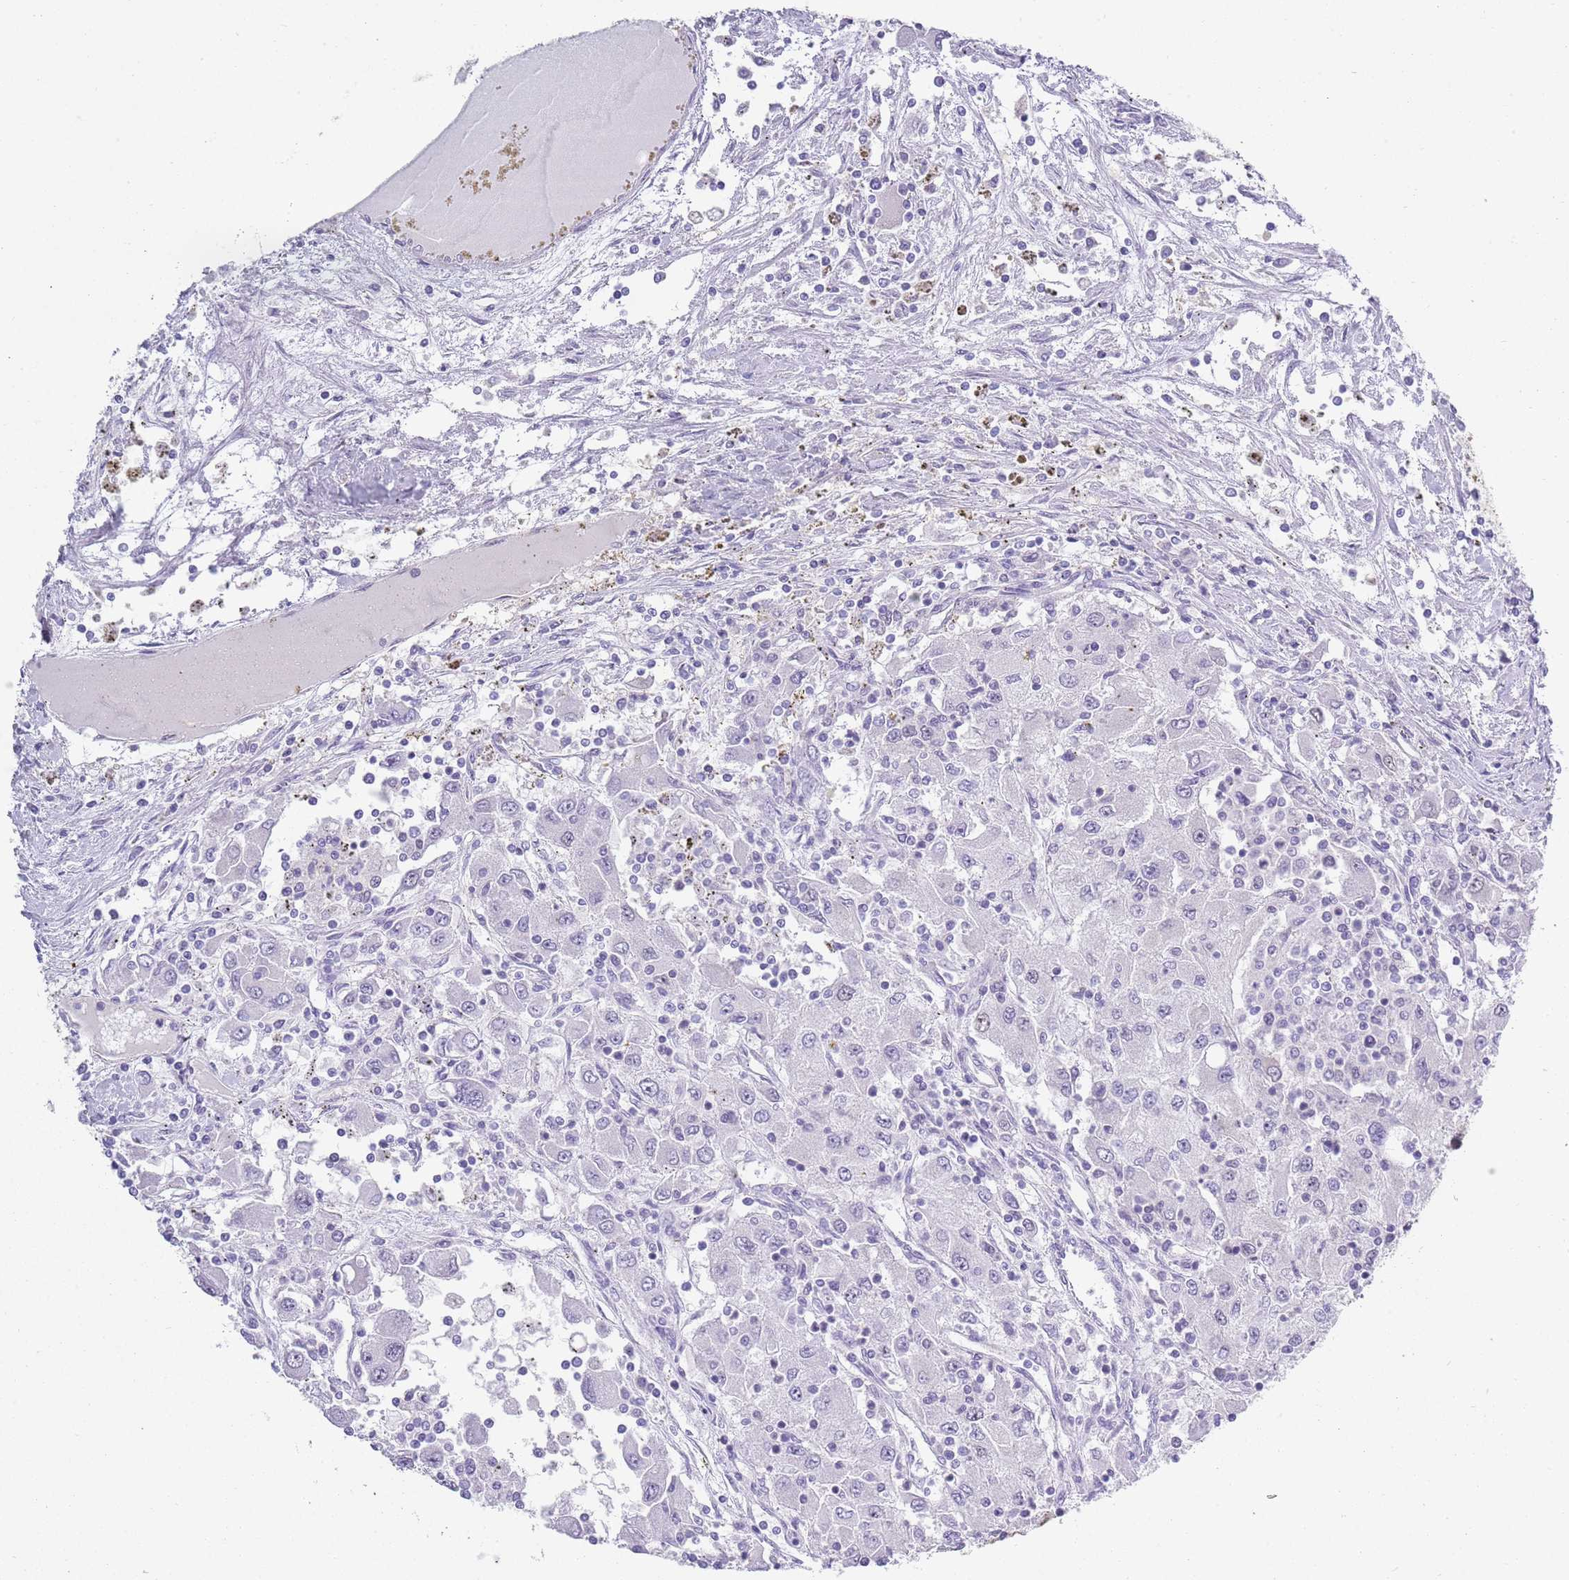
{"staining": {"intensity": "negative", "quantity": "none", "location": "none"}, "tissue": "renal cancer", "cell_type": "Tumor cells", "image_type": "cancer", "snomed": [{"axis": "morphology", "description": "Adenocarcinoma, NOS"}, {"axis": "topography", "description": "Kidney"}], "caption": "Human renal cancer (adenocarcinoma) stained for a protein using immunohistochemistry exhibits no positivity in tumor cells.", "gene": "SEPHS2", "patient": {"sex": "female", "age": 67}}